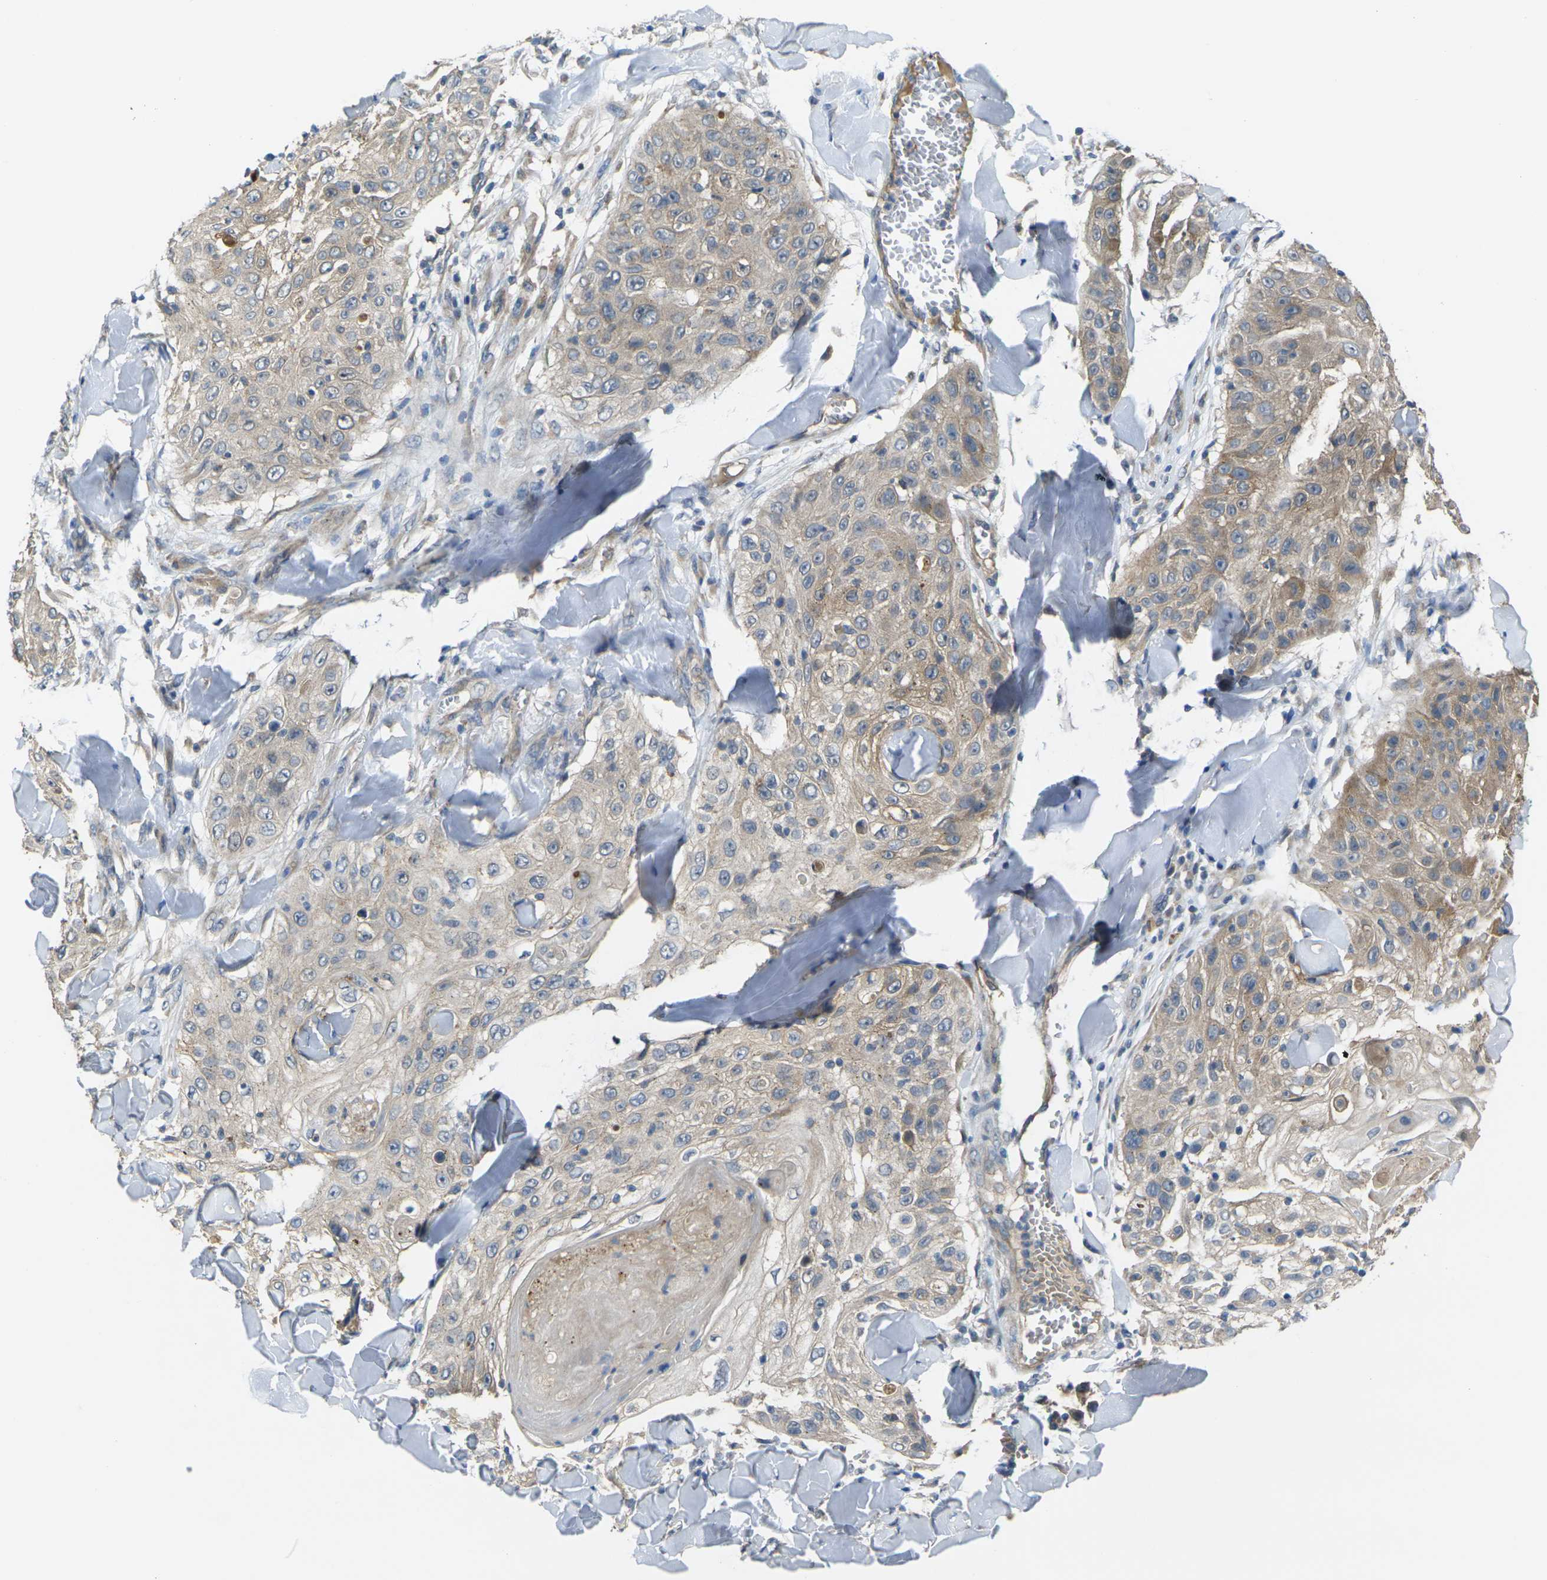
{"staining": {"intensity": "moderate", "quantity": "25%-75%", "location": "cytoplasmic/membranous"}, "tissue": "skin cancer", "cell_type": "Tumor cells", "image_type": "cancer", "snomed": [{"axis": "morphology", "description": "Squamous cell carcinoma, NOS"}, {"axis": "topography", "description": "Skin"}], "caption": "This histopathology image shows immunohistochemistry (IHC) staining of human squamous cell carcinoma (skin), with medium moderate cytoplasmic/membranous expression in about 25%-75% of tumor cells.", "gene": "GNA12", "patient": {"sex": "male", "age": 86}}